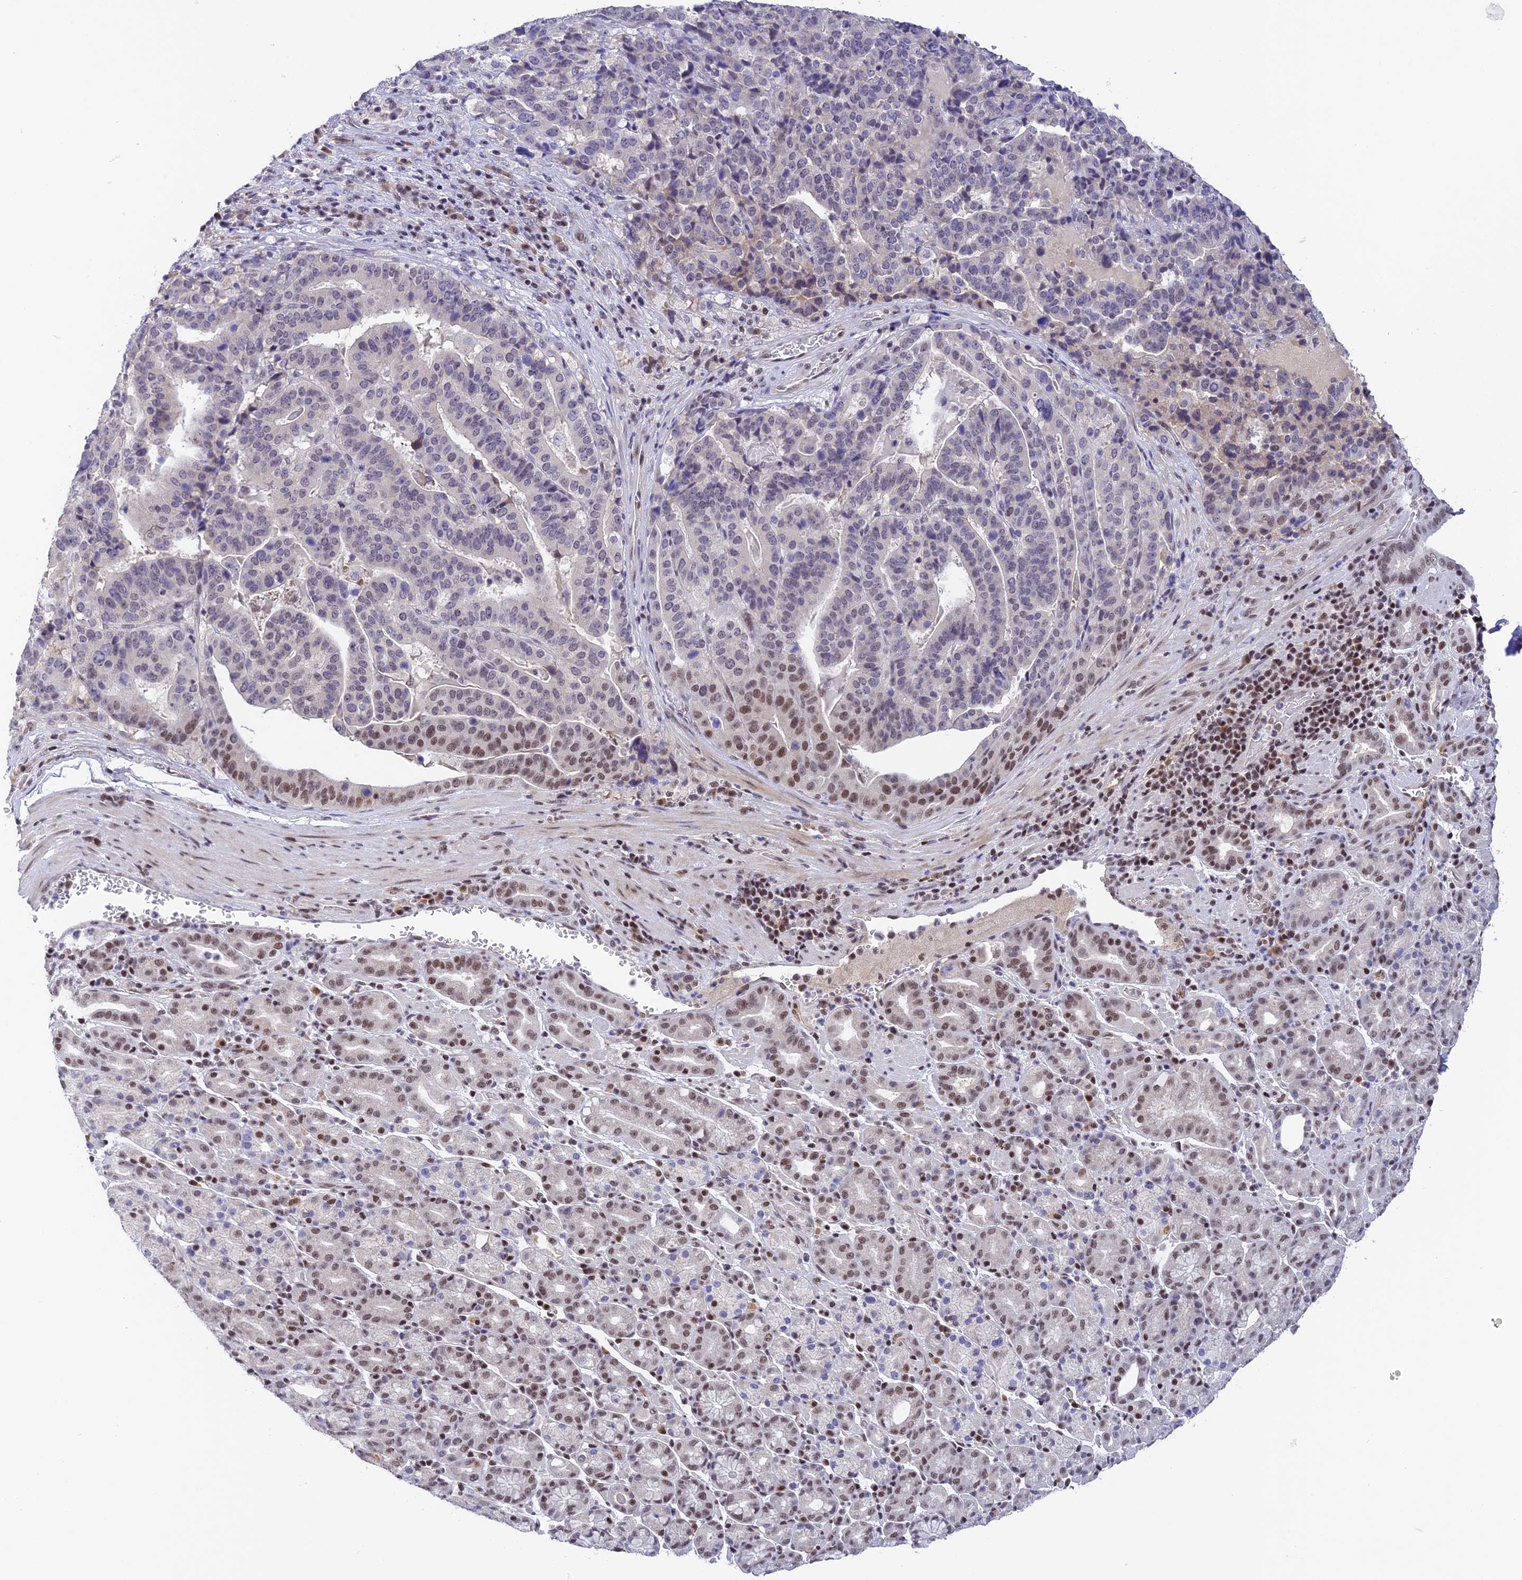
{"staining": {"intensity": "moderate", "quantity": "<25%", "location": "nuclear"}, "tissue": "stomach cancer", "cell_type": "Tumor cells", "image_type": "cancer", "snomed": [{"axis": "morphology", "description": "Adenocarcinoma, NOS"}, {"axis": "topography", "description": "Stomach"}], "caption": "Immunohistochemical staining of human stomach cancer (adenocarcinoma) demonstrates low levels of moderate nuclear protein staining in approximately <25% of tumor cells. The staining was performed using DAB, with brown indicating positive protein expression. Nuclei are stained blue with hematoxylin.", "gene": "THAP11", "patient": {"sex": "male", "age": 48}}